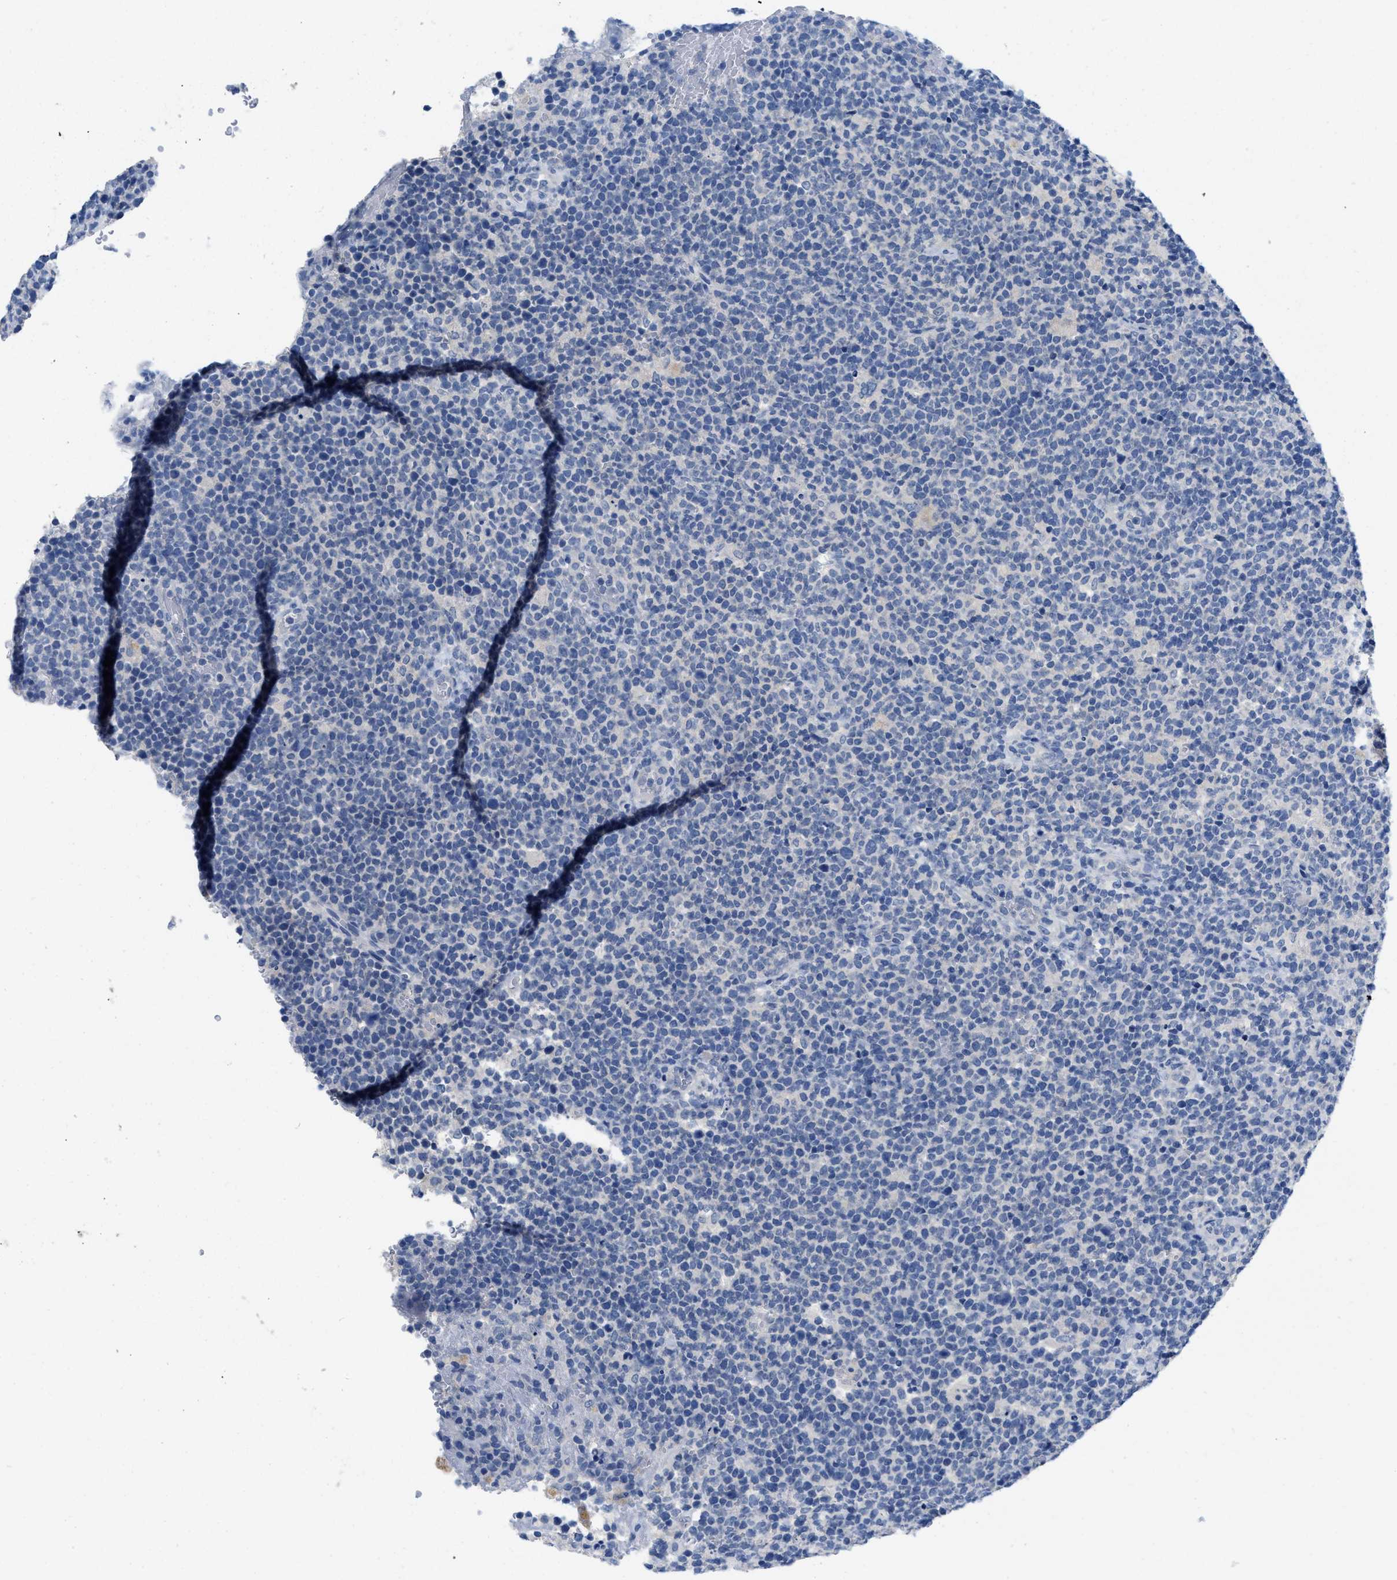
{"staining": {"intensity": "negative", "quantity": "none", "location": "none"}, "tissue": "lymphoma", "cell_type": "Tumor cells", "image_type": "cancer", "snomed": [{"axis": "morphology", "description": "Malignant lymphoma, non-Hodgkin's type, High grade"}, {"axis": "topography", "description": "Lymph node"}], "caption": "Immunohistochemical staining of human malignant lymphoma, non-Hodgkin's type (high-grade) exhibits no significant positivity in tumor cells. The staining was performed using DAB to visualize the protein expression in brown, while the nuclei were stained in blue with hematoxylin (Magnification: 20x).", "gene": "PYY", "patient": {"sex": "male", "age": 61}}